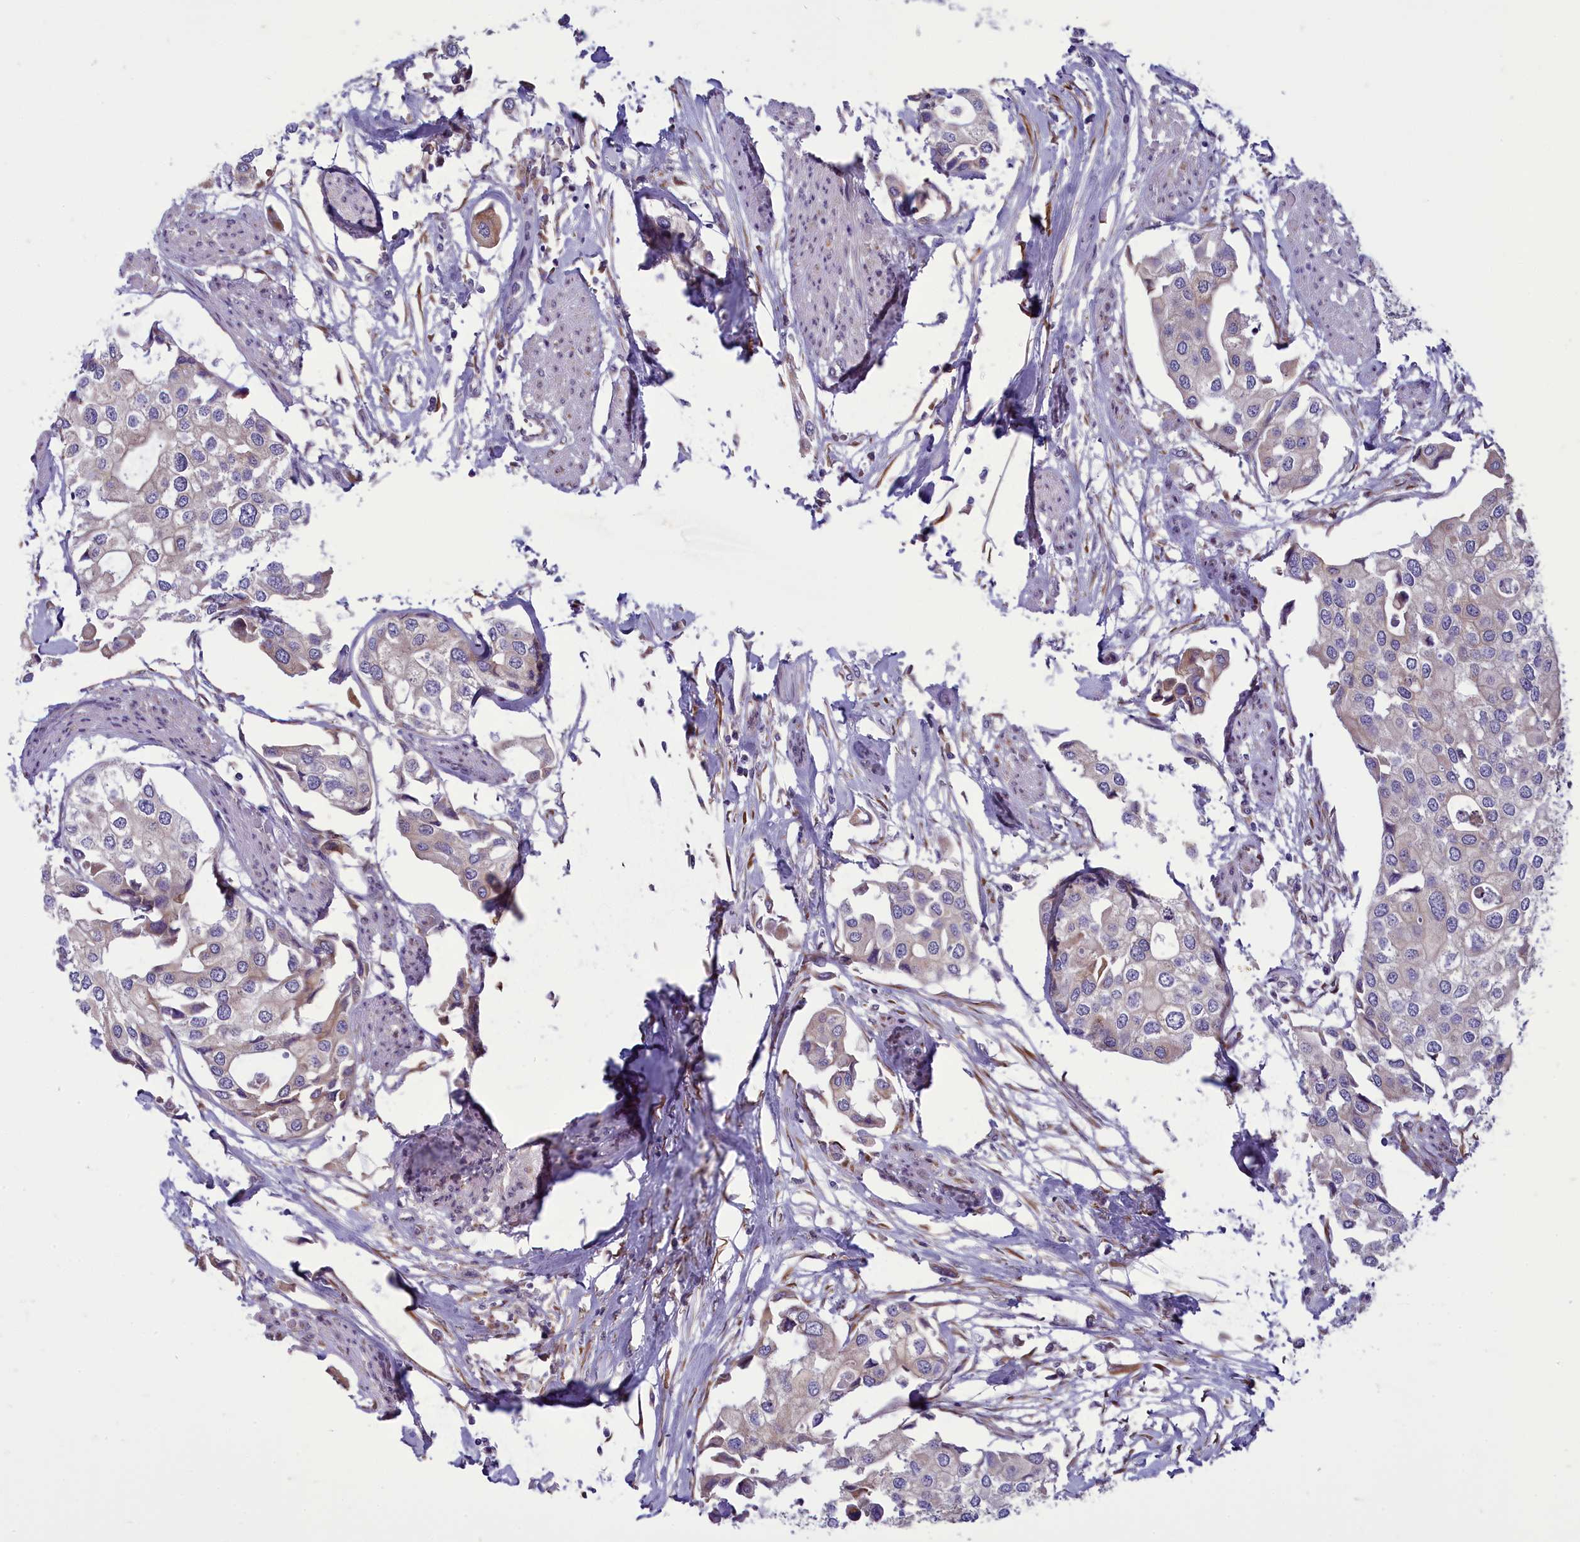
{"staining": {"intensity": "weak", "quantity": "<25%", "location": "cytoplasmic/membranous"}, "tissue": "urothelial cancer", "cell_type": "Tumor cells", "image_type": "cancer", "snomed": [{"axis": "morphology", "description": "Urothelial carcinoma, High grade"}, {"axis": "topography", "description": "Urinary bladder"}], "caption": "There is no significant staining in tumor cells of urothelial cancer.", "gene": "CENATAC", "patient": {"sex": "male", "age": 64}}